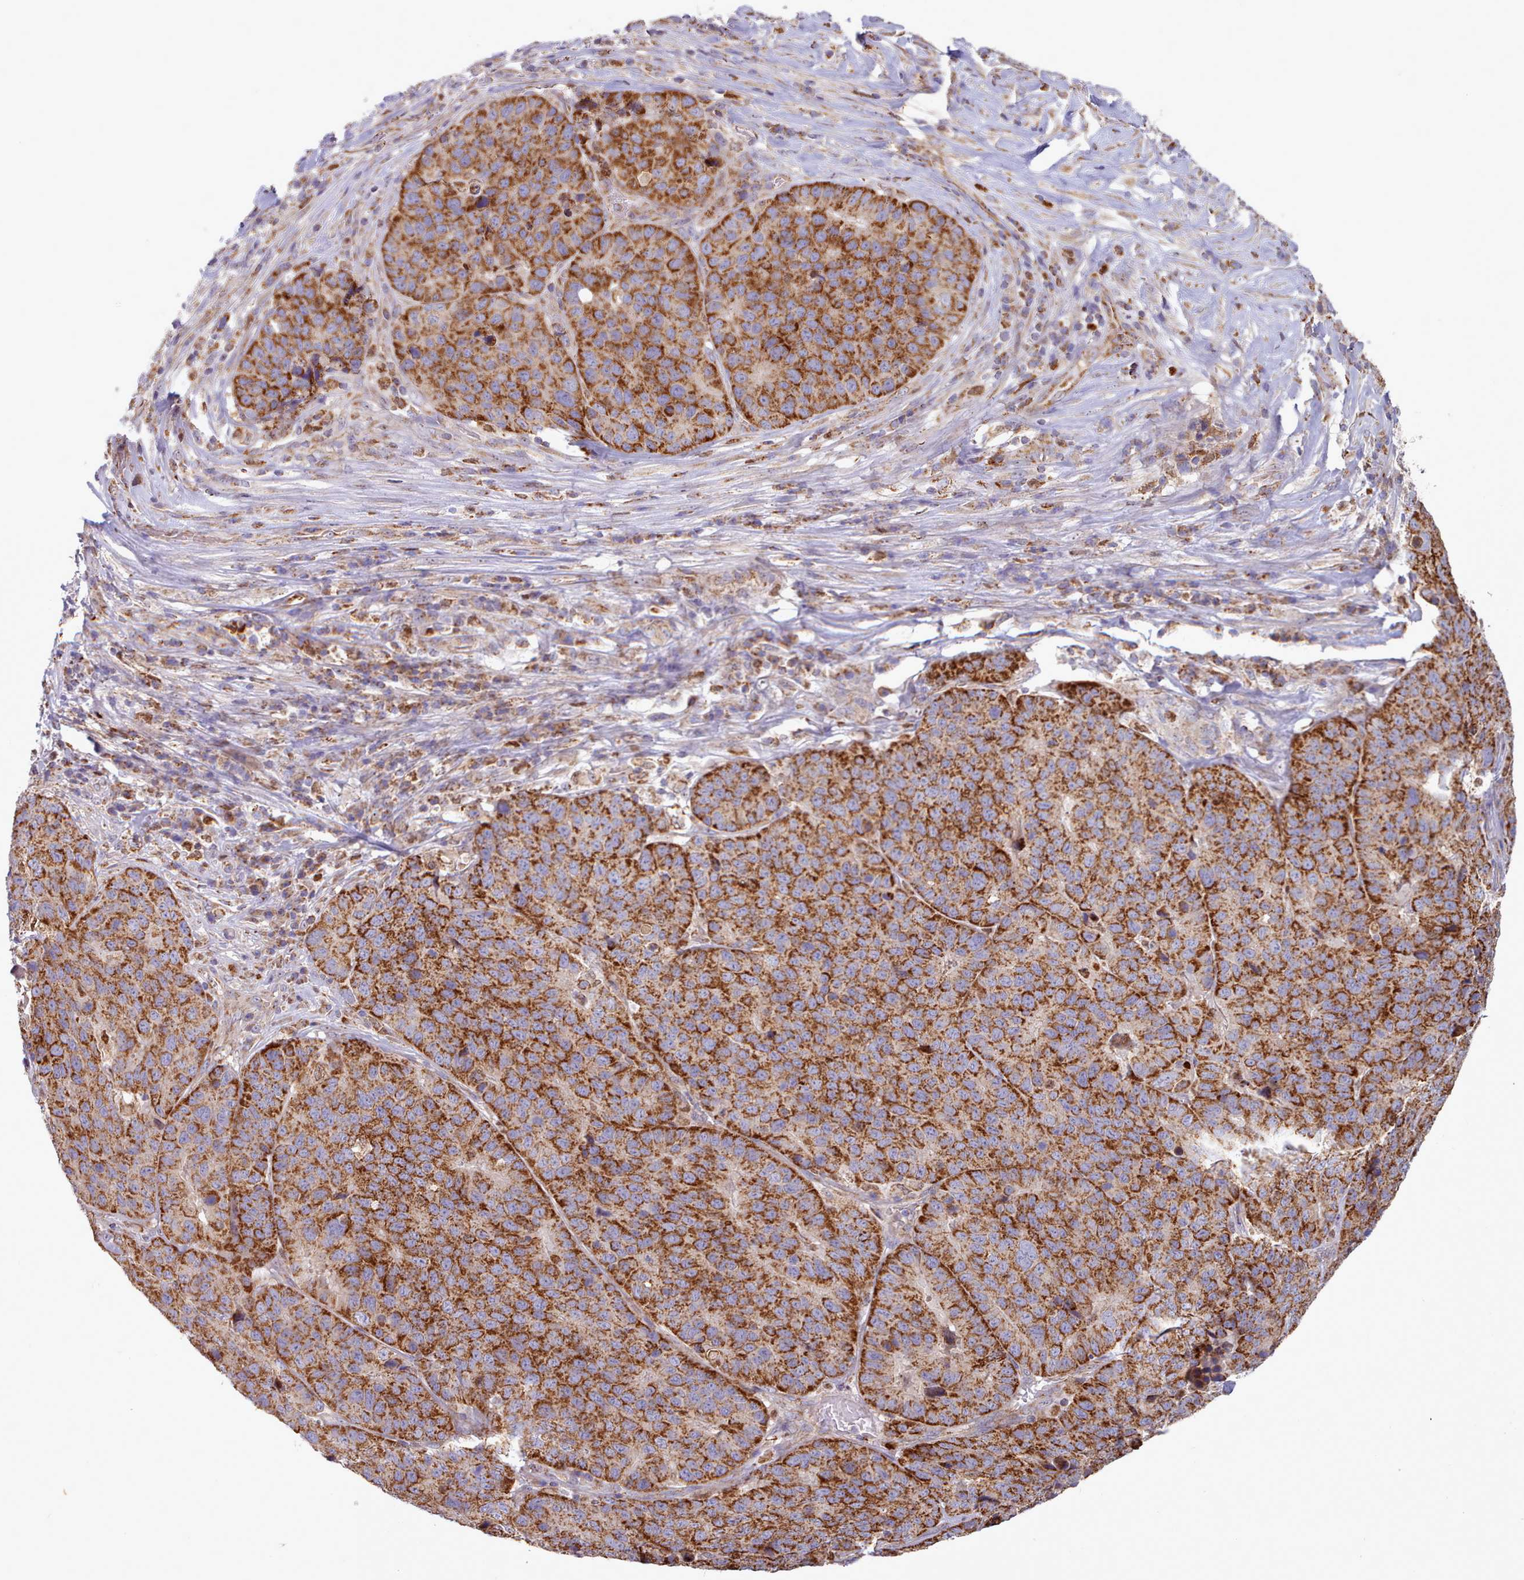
{"staining": {"intensity": "strong", "quantity": ">75%", "location": "cytoplasmic/membranous"}, "tissue": "stomach cancer", "cell_type": "Tumor cells", "image_type": "cancer", "snomed": [{"axis": "morphology", "description": "Adenocarcinoma, NOS"}, {"axis": "topography", "description": "Stomach"}], "caption": "IHC of stomach adenocarcinoma exhibits high levels of strong cytoplasmic/membranous expression in approximately >75% of tumor cells.", "gene": "HSDL2", "patient": {"sex": "male", "age": 71}}